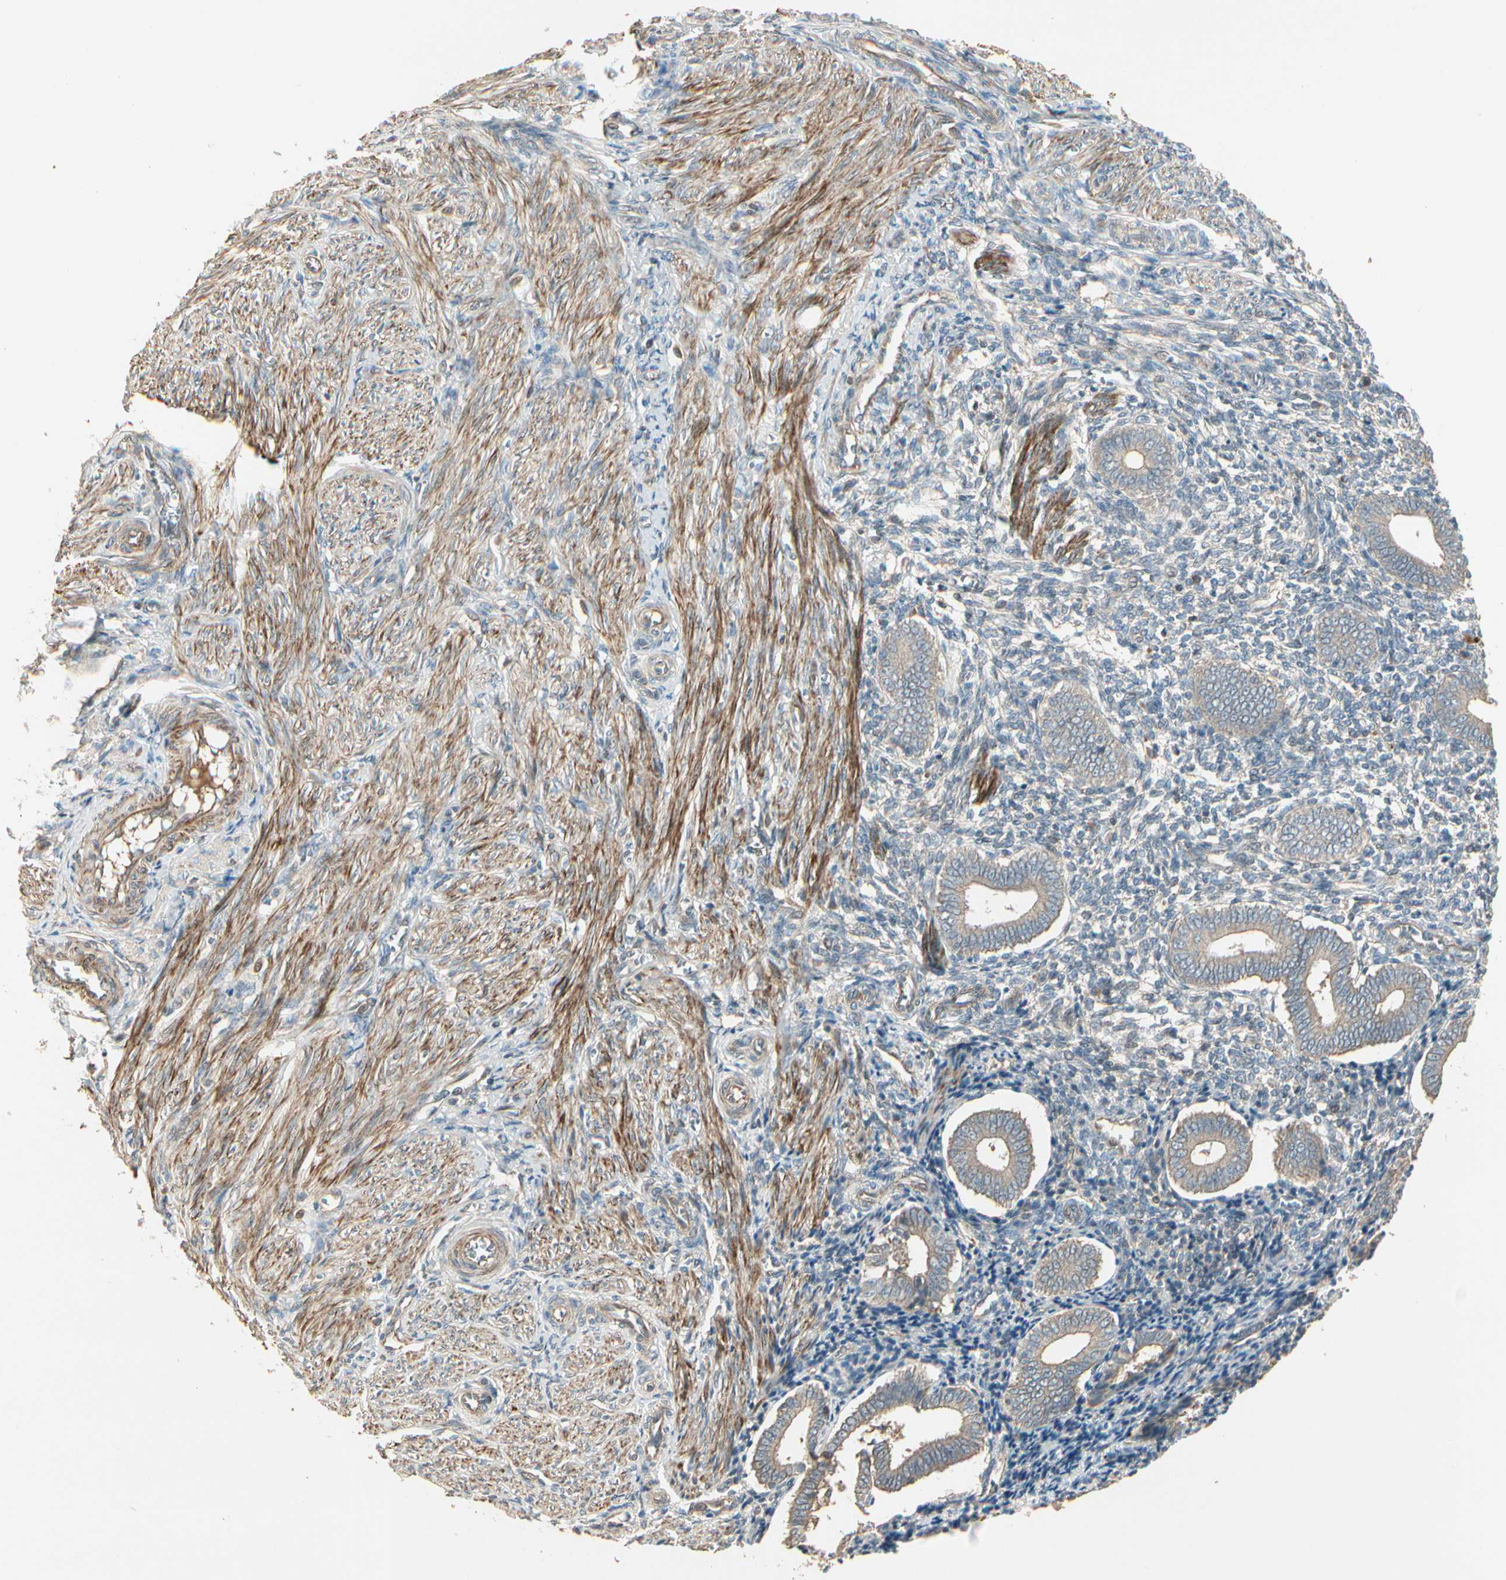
{"staining": {"intensity": "weak", "quantity": "<25%", "location": "cytoplasmic/membranous"}, "tissue": "endometrium", "cell_type": "Cells in endometrial stroma", "image_type": "normal", "snomed": [{"axis": "morphology", "description": "Normal tissue, NOS"}, {"axis": "topography", "description": "Uterus"}, {"axis": "topography", "description": "Endometrium"}], "caption": "The histopathology image demonstrates no staining of cells in endometrial stroma in unremarkable endometrium. Brightfield microscopy of immunohistochemistry stained with DAB (brown) and hematoxylin (blue), captured at high magnification.", "gene": "ACVR1", "patient": {"sex": "female", "age": 33}}